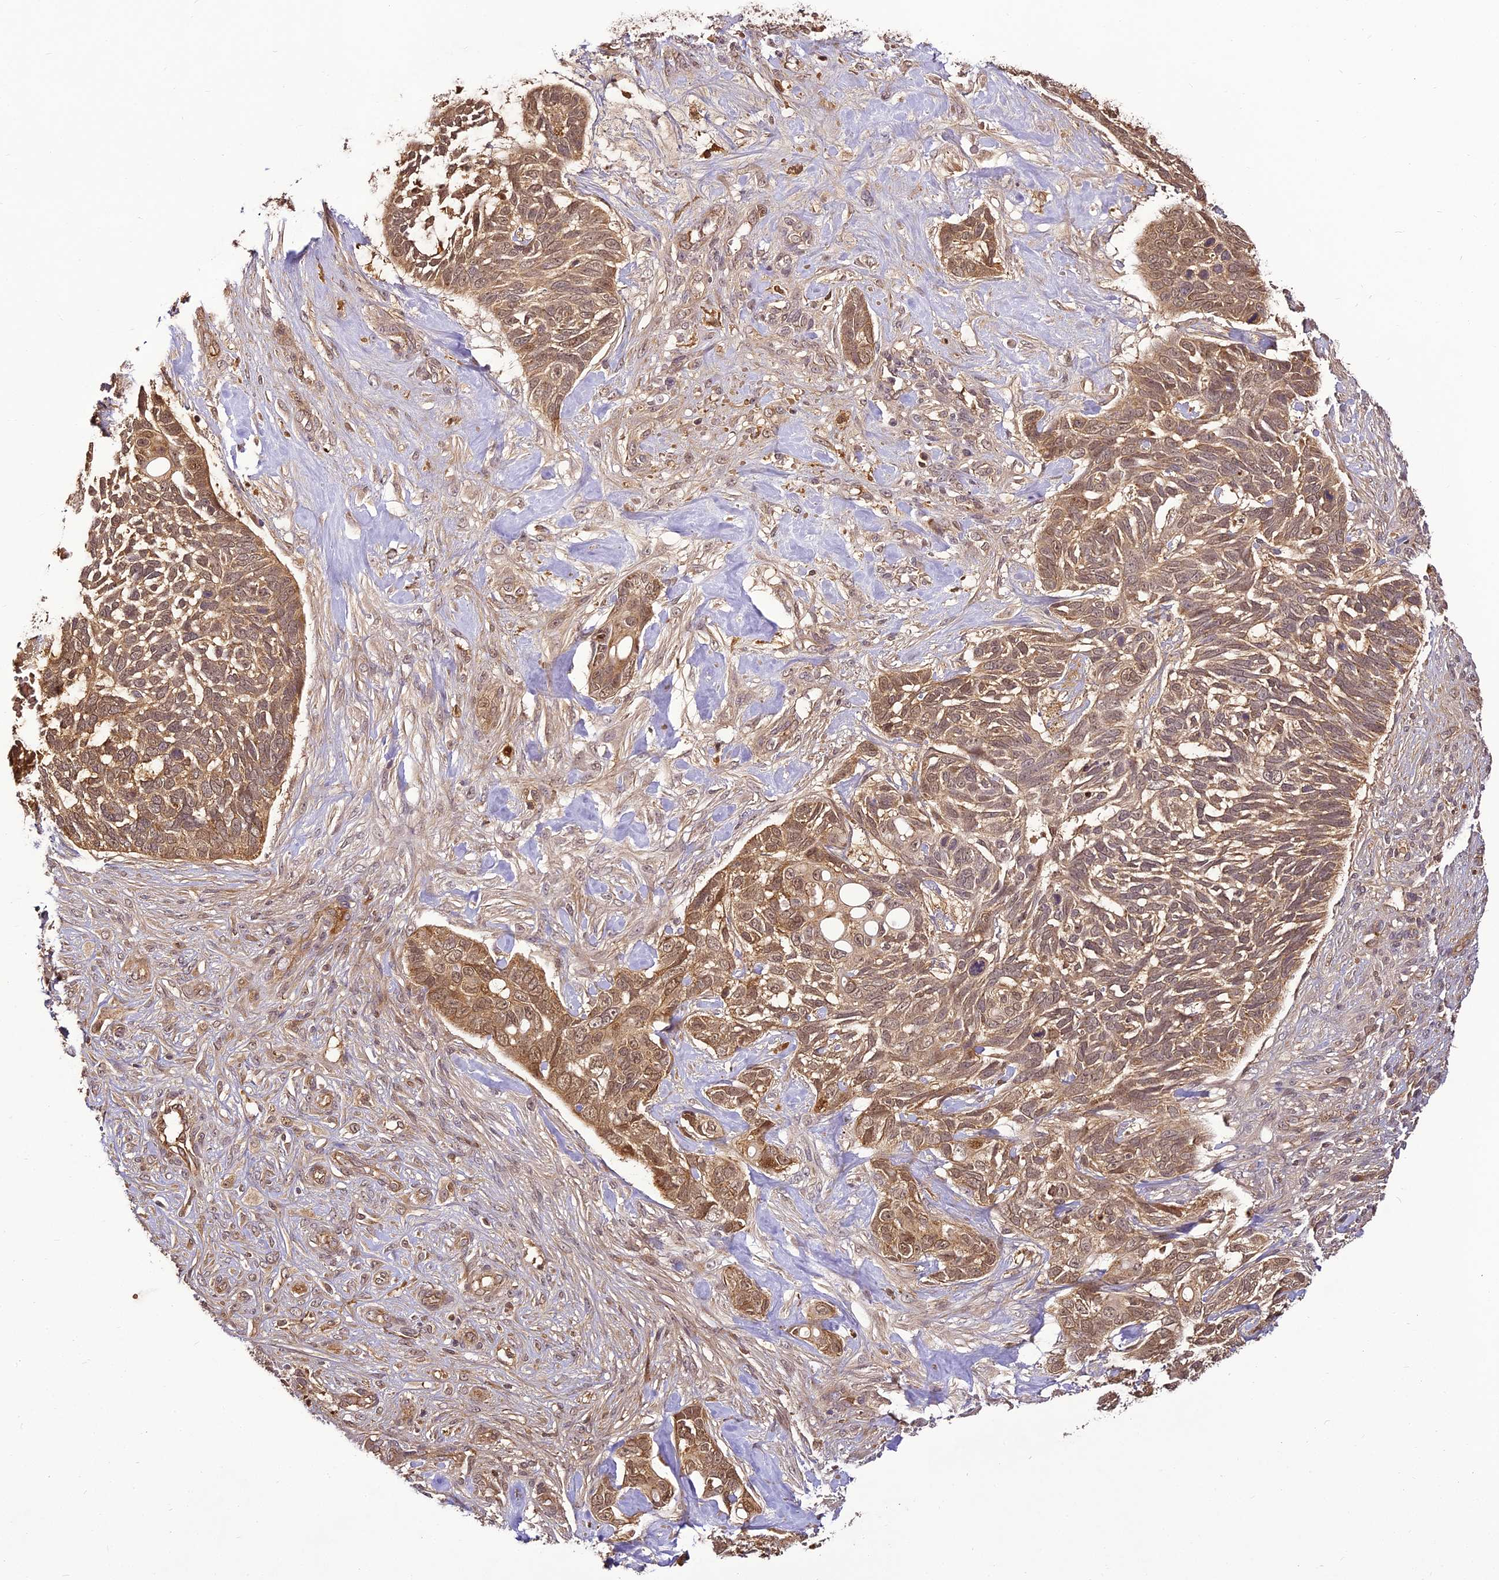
{"staining": {"intensity": "moderate", "quantity": "25%-75%", "location": "cytoplasmic/membranous"}, "tissue": "skin cancer", "cell_type": "Tumor cells", "image_type": "cancer", "snomed": [{"axis": "morphology", "description": "Basal cell carcinoma"}, {"axis": "topography", "description": "Skin"}], "caption": "IHC micrograph of neoplastic tissue: skin basal cell carcinoma stained using immunohistochemistry (IHC) reveals medium levels of moderate protein expression localized specifically in the cytoplasmic/membranous of tumor cells, appearing as a cytoplasmic/membranous brown color.", "gene": "BCDIN3D", "patient": {"sex": "male", "age": 88}}